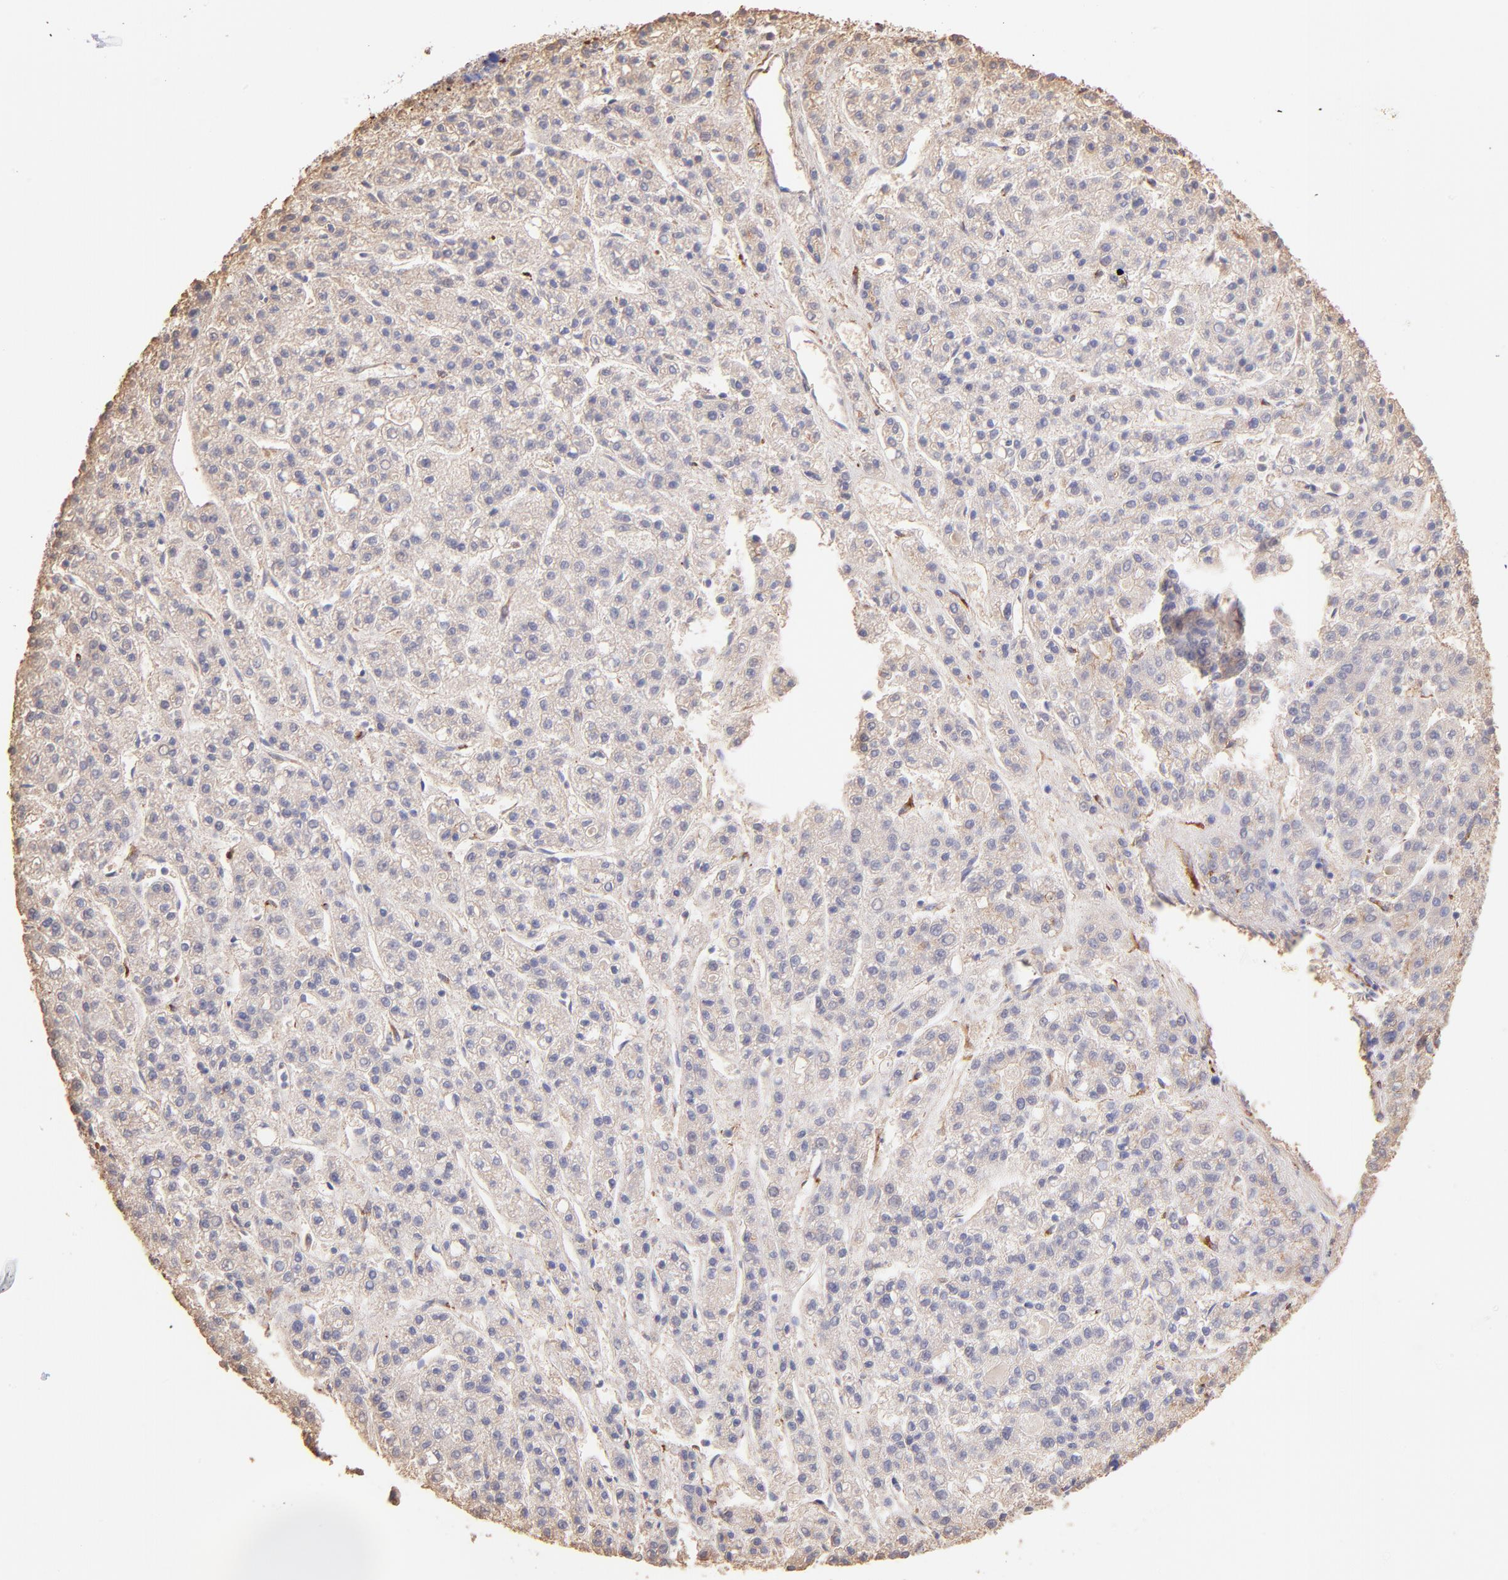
{"staining": {"intensity": "negative", "quantity": "none", "location": "none"}, "tissue": "liver cancer", "cell_type": "Tumor cells", "image_type": "cancer", "snomed": [{"axis": "morphology", "description": "Carcinoma, Hepatocellular, NOS"}, {"axis": "topography", "description": "Liver"}], "caption": "The photomicrograph shows no staining of tumor cells in liver hepatocellular carcinoma.", "gene": "SPARC", "patient": {"sex": "male", "age": 70}}